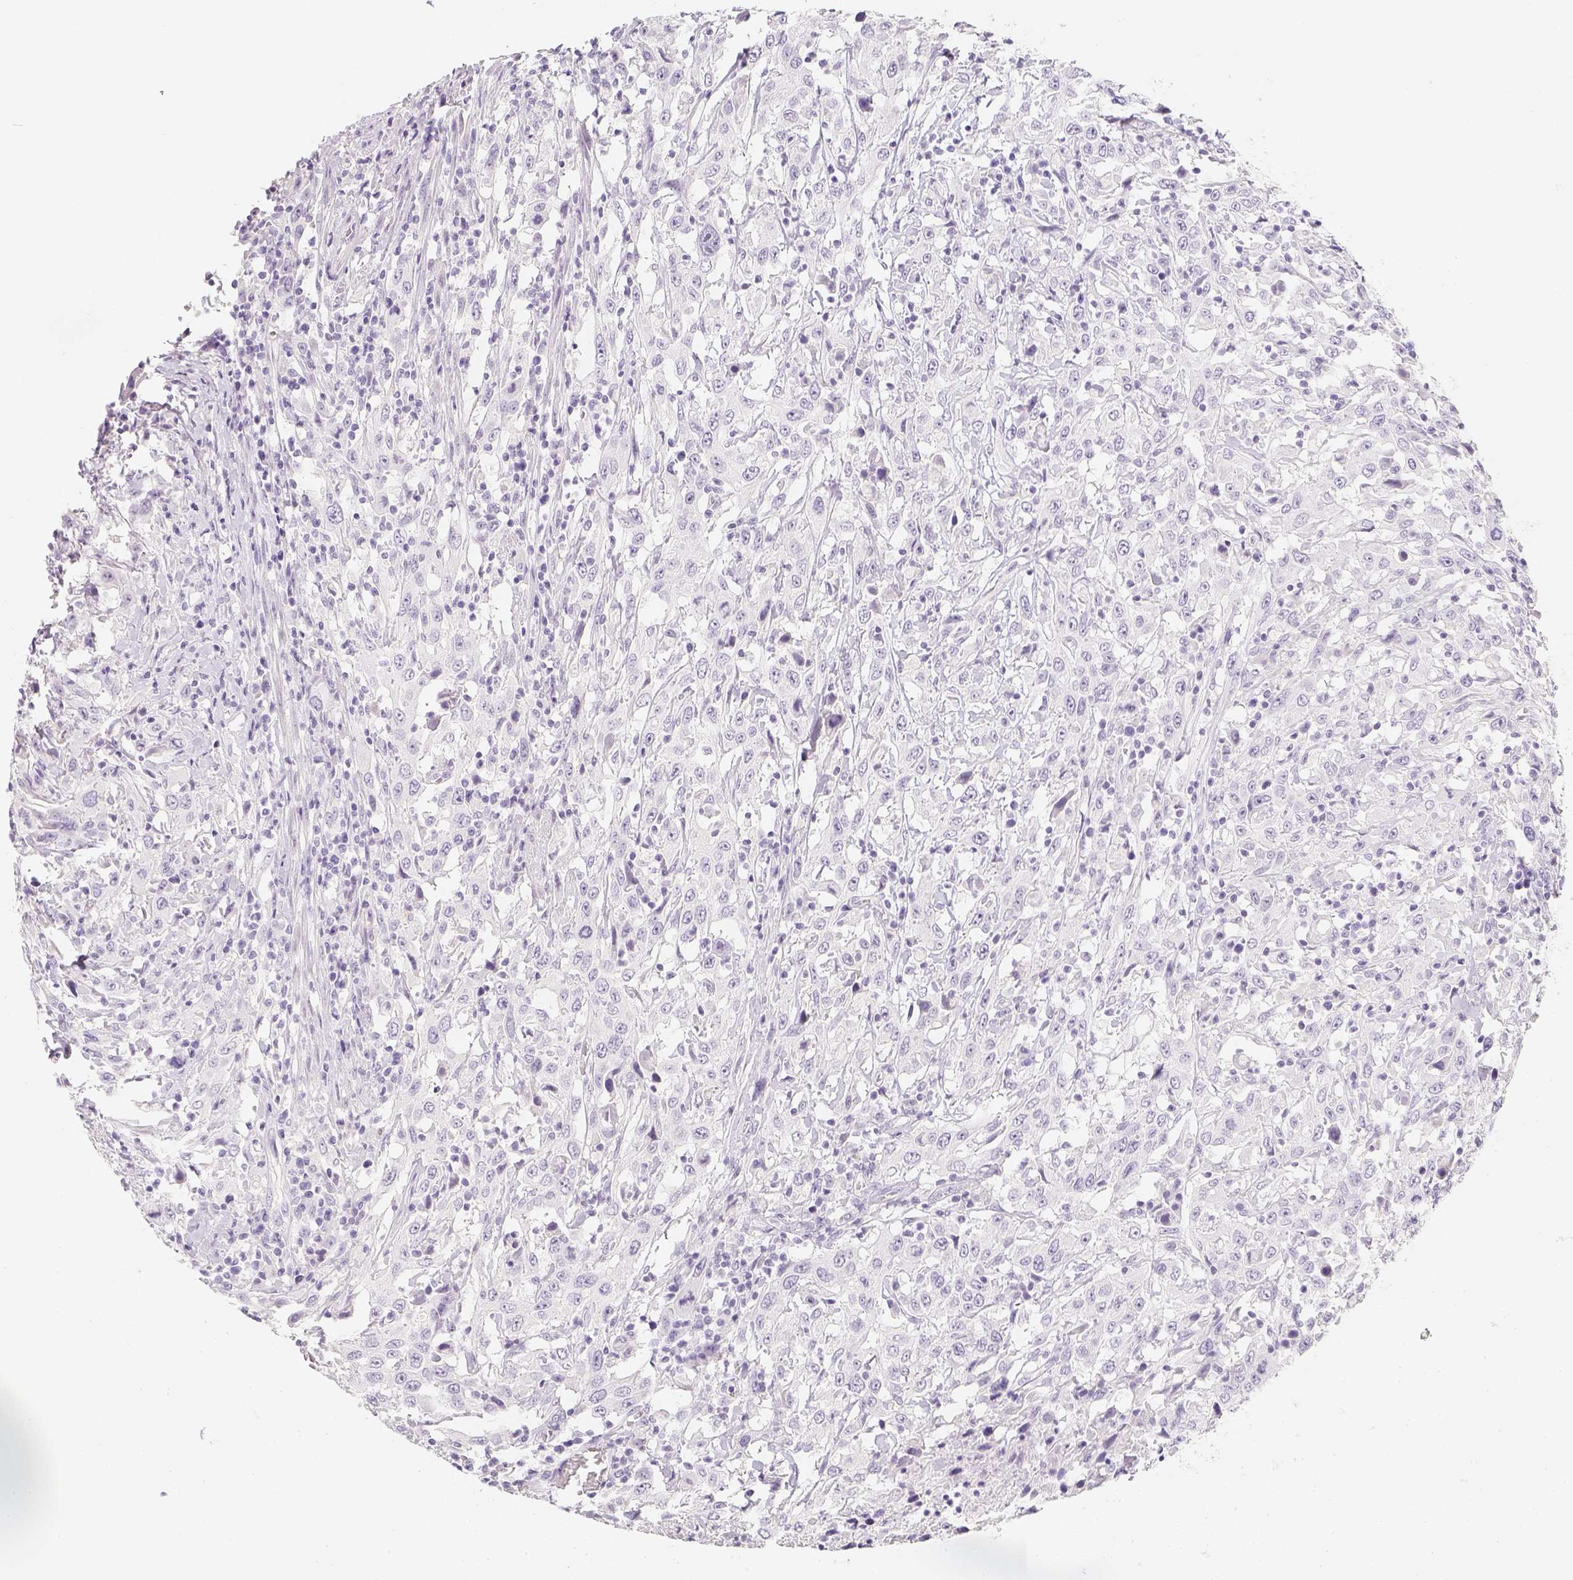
{"staining": {"intensity": "negative", "quantity": "none", "location": "none"}, "tissue": "urothelial cancer", "cell_type": "Tumor cells", "image_type": "cancer", "snomed": [{"axis": "morphology", "description": "Urothelial carcinoma, High grade"}, {"axis": "topography", "description": "Urinary bladder"}], "caption": "This is an immunohistochemistry image of urothelial cancer. There is no positivity in tumor cells.", "gene": "SLC18A1", "patient": {"sex": "male", "age": 61}}